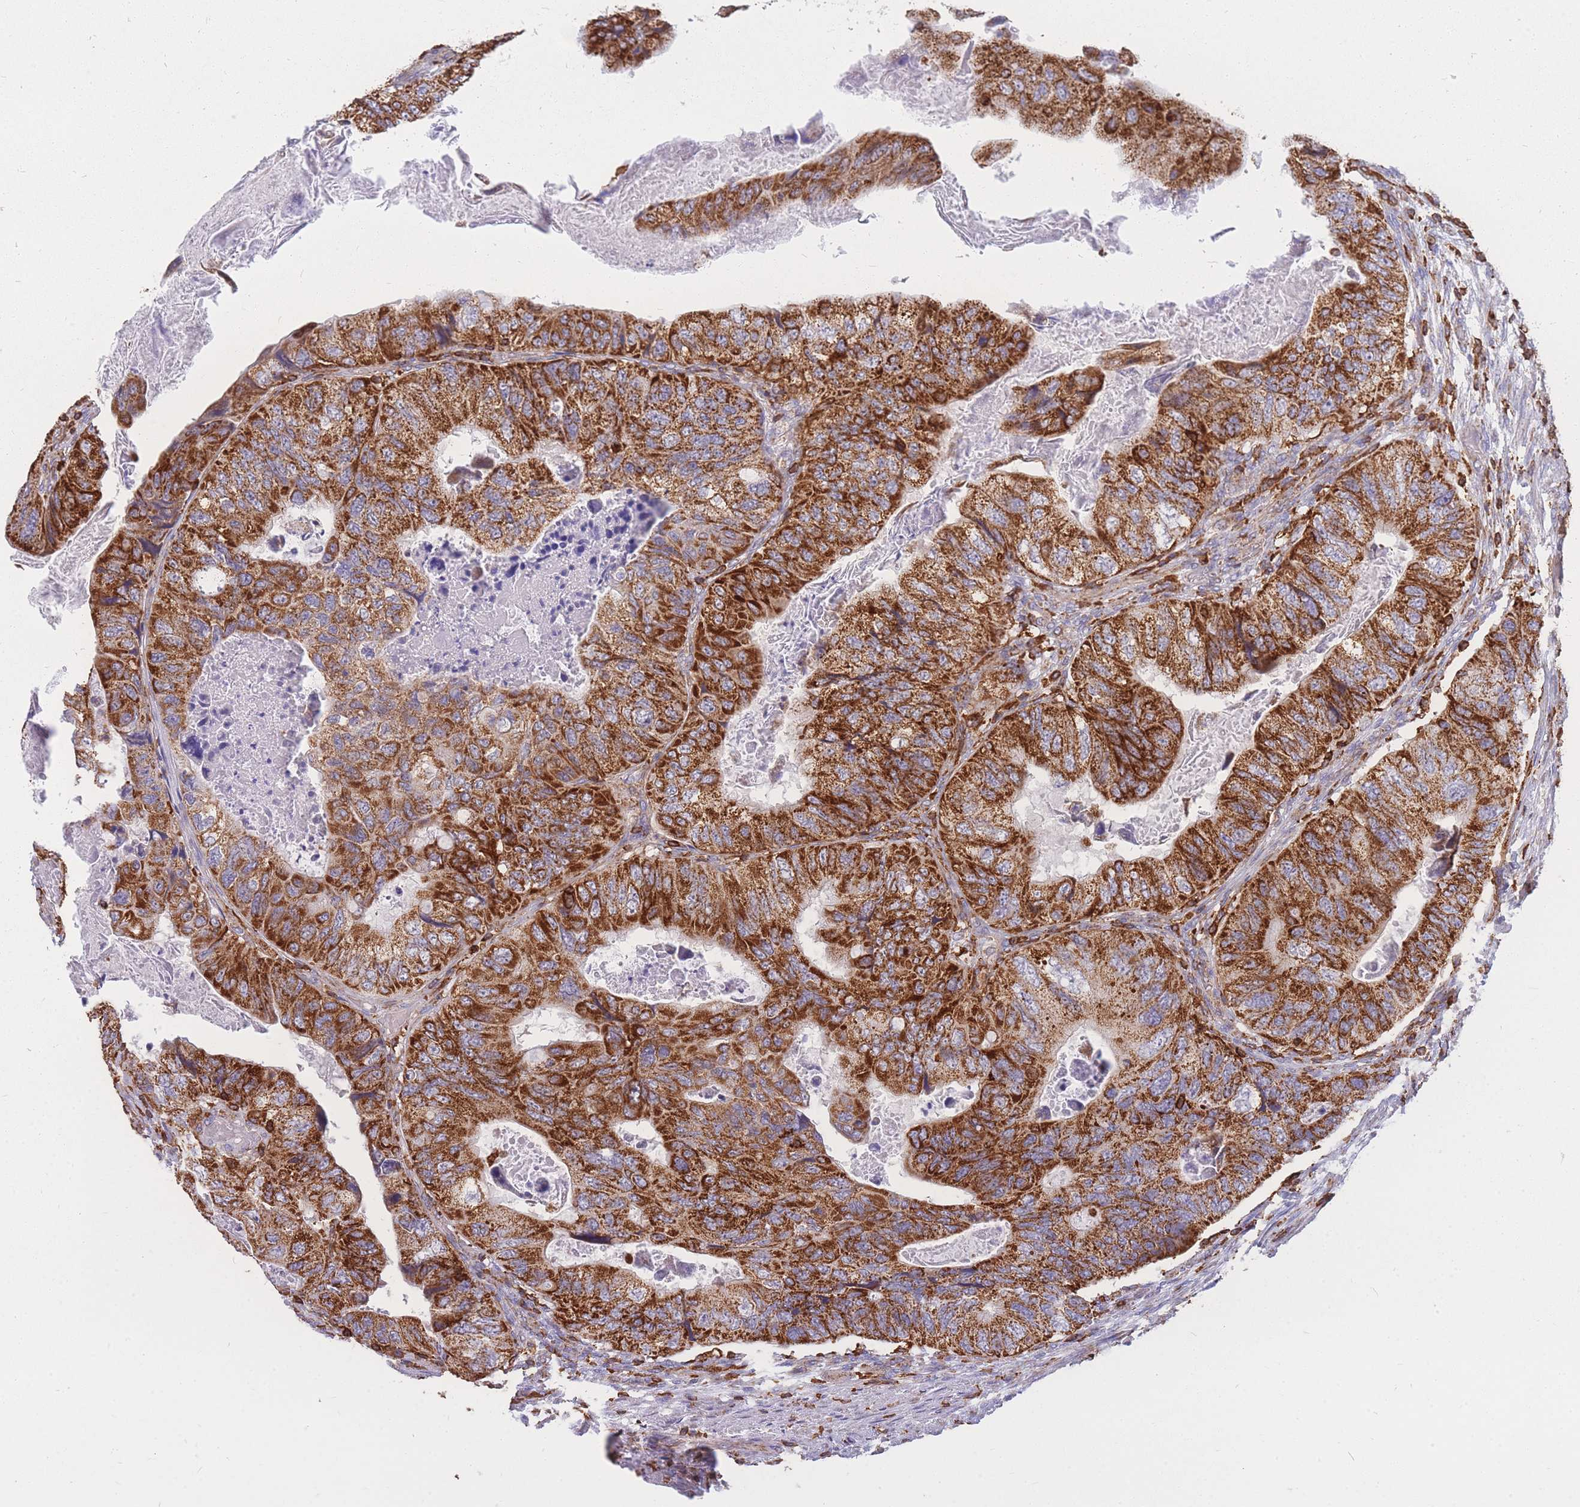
{"staining": {"intensity": "strong", "quantity": ">75%", "location": "cytoplasmic/membranous"}, "tissue": "colorectal cancer", "cell_type": "Tumor cells", "image_type": "cancer", "snomed": [{"axis": "morphology", "description": "Adenocarcinoma, NOS"}, {"axis": "topography", "description": "Rectum"}], "caption": "Approximately >75% of tumor cells in human colorectal cancer exhibit strong cytoplasmic/membranous protein expression as visualized by brown immunohistochemical staining.", "gene": "MRPL54", "patient": {"sex": "male", "age": 63}}